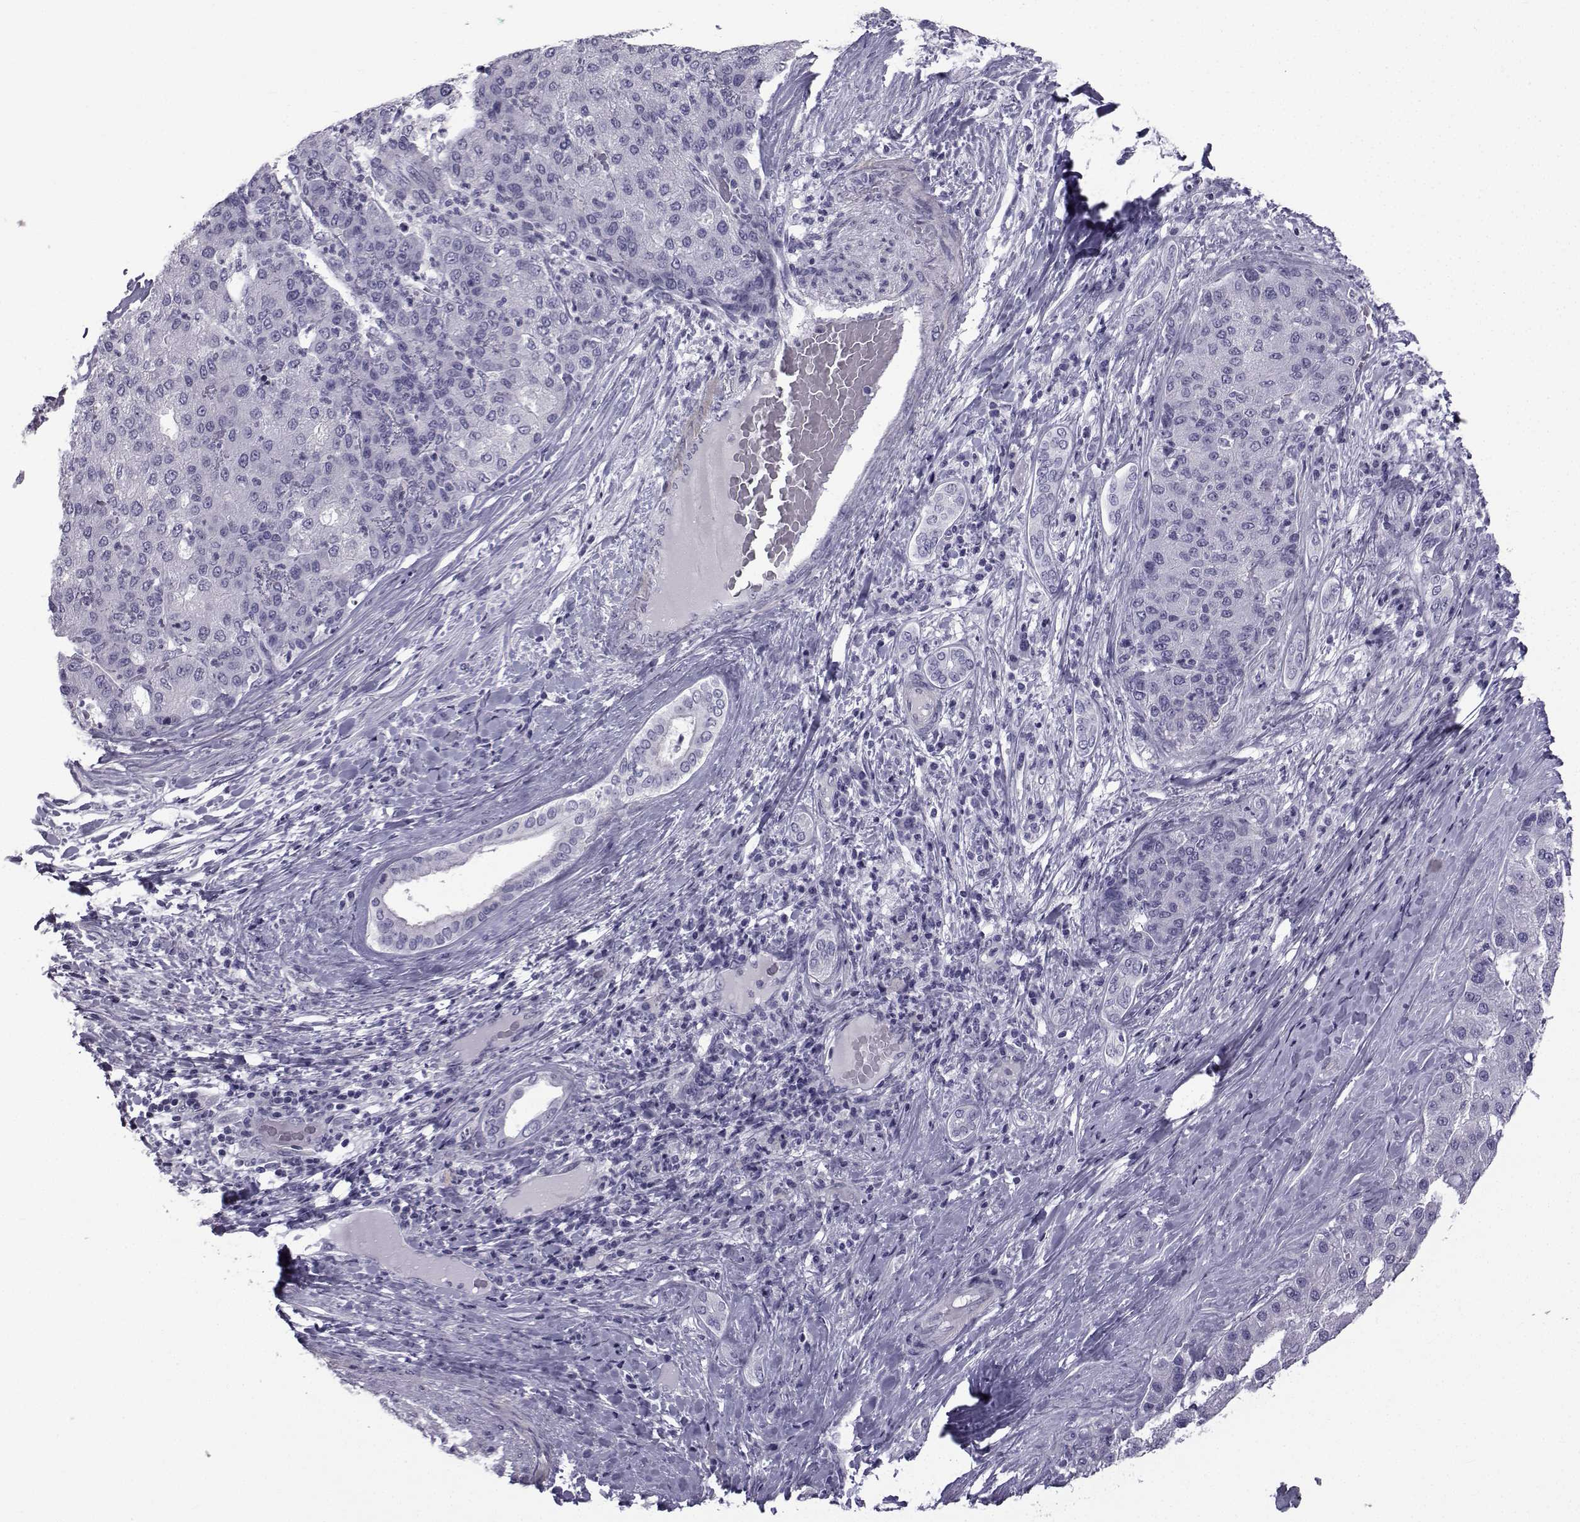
{"staining": {"intensity": "negative", "quantity": "none", "location": "none"}, "tissue": "liver cancer", "cell_type": "Tumor cells", "image_type": "cancer", "snomed": [{"axis": "morphology", "description": "Carcinoma, Hepatocellular, NOS"}, {"axis": "topography", "description": "Liver"}], "caption": "Liver cancer (hepatocellular carcinoma) was stained to show a protein in brown. There is no significant positivity in tumor cells.", "gene": "SPANXD", "patient": {"sex": "male", "age": 65}}